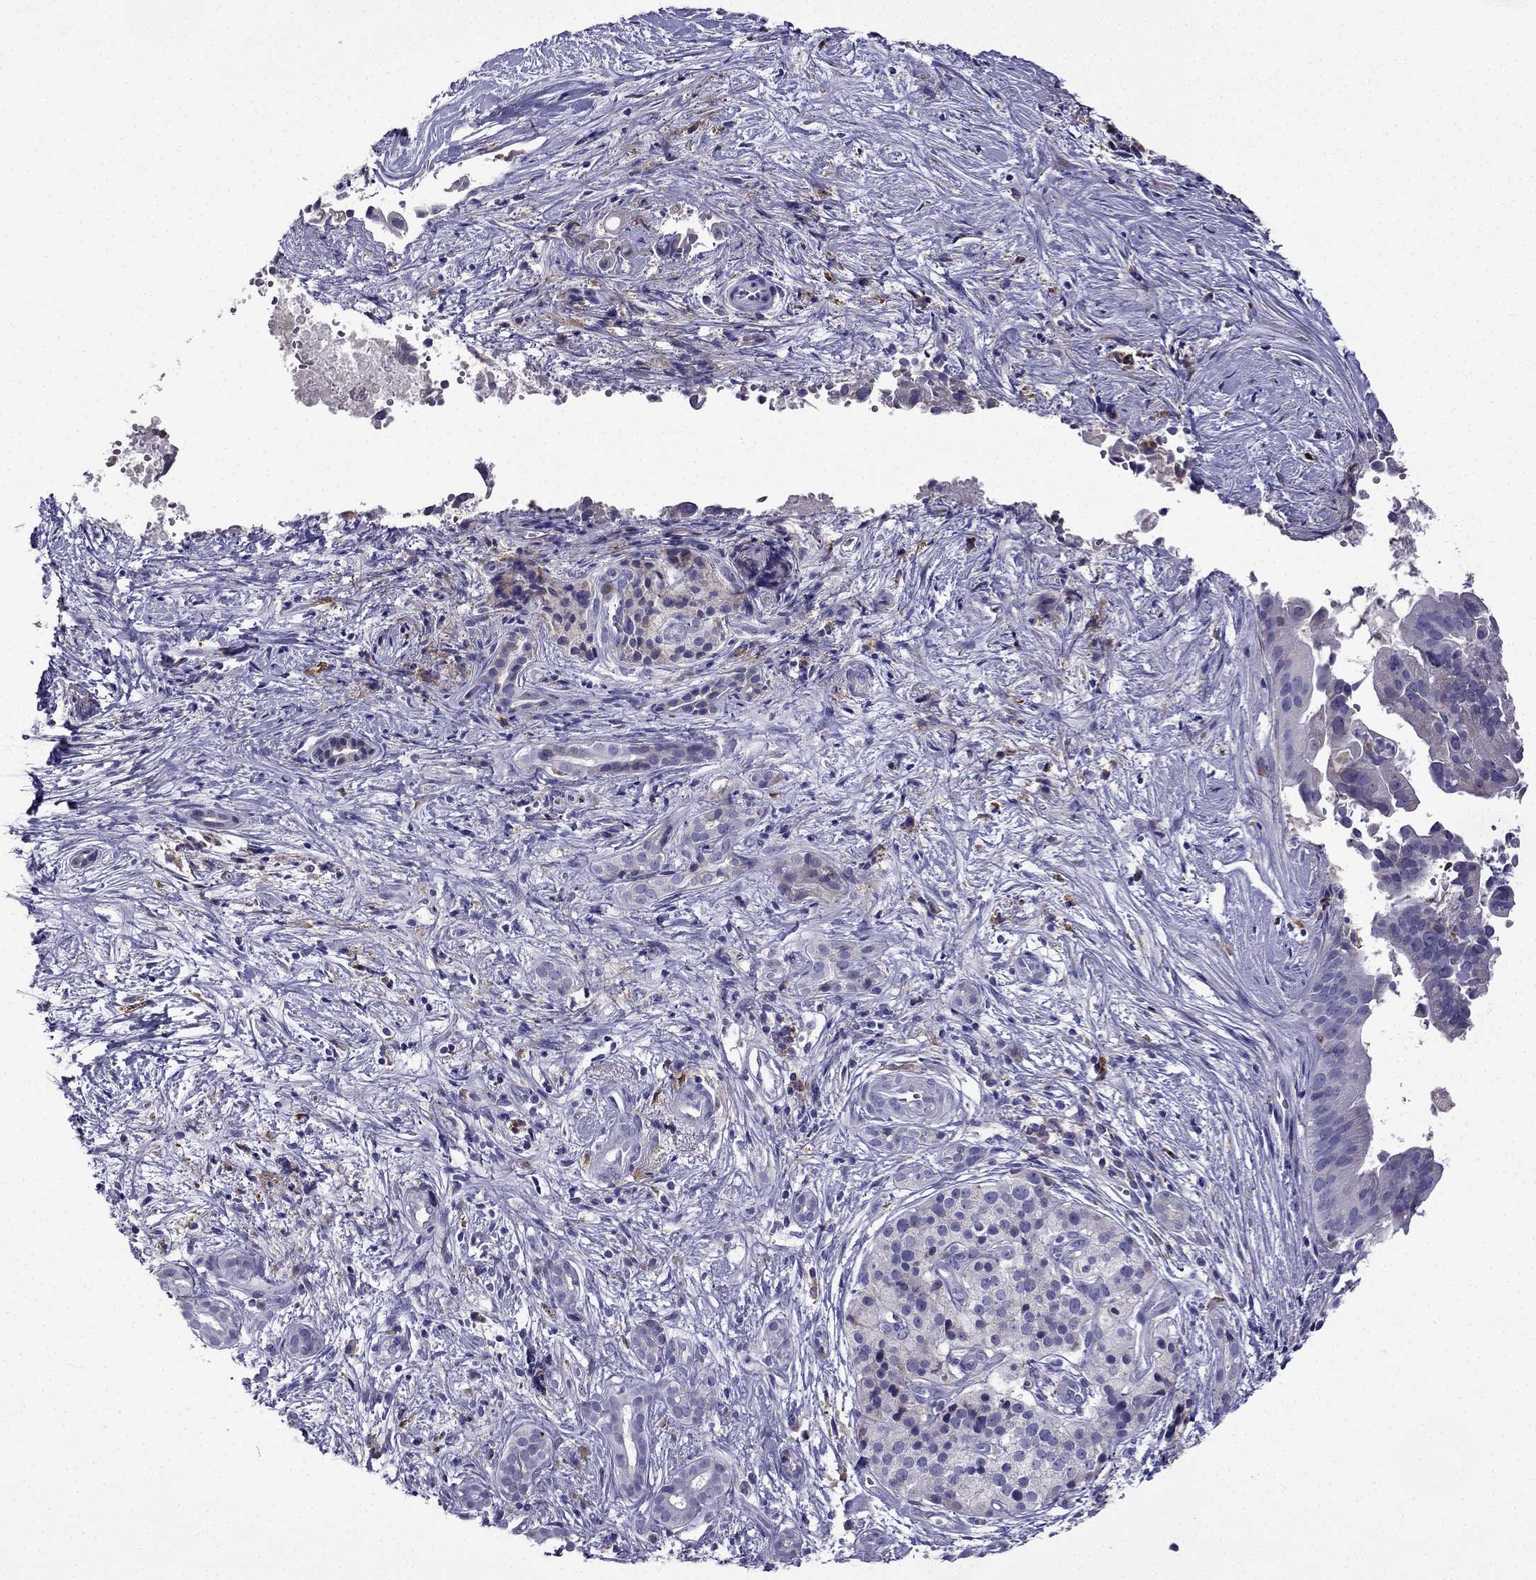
{"staining": {"intensity": "negative", "quantity": "none", "location": "none"}, "tissue": "pancreatic cancer", "cell_type": "Tumor cells", "image_type": "cancer", "snomed": [{"axis": "morphology", "description": "Adenocarcinoma, NOS"}, {"axis": "topography", "description": "Pancreas"}], "caption": "Tumor cells are negative for brown protein staining in pancreatic cancer (adenocarcinoma).", "gene": "TSSK4", "patient": {"sex": "male", "age": 61}}